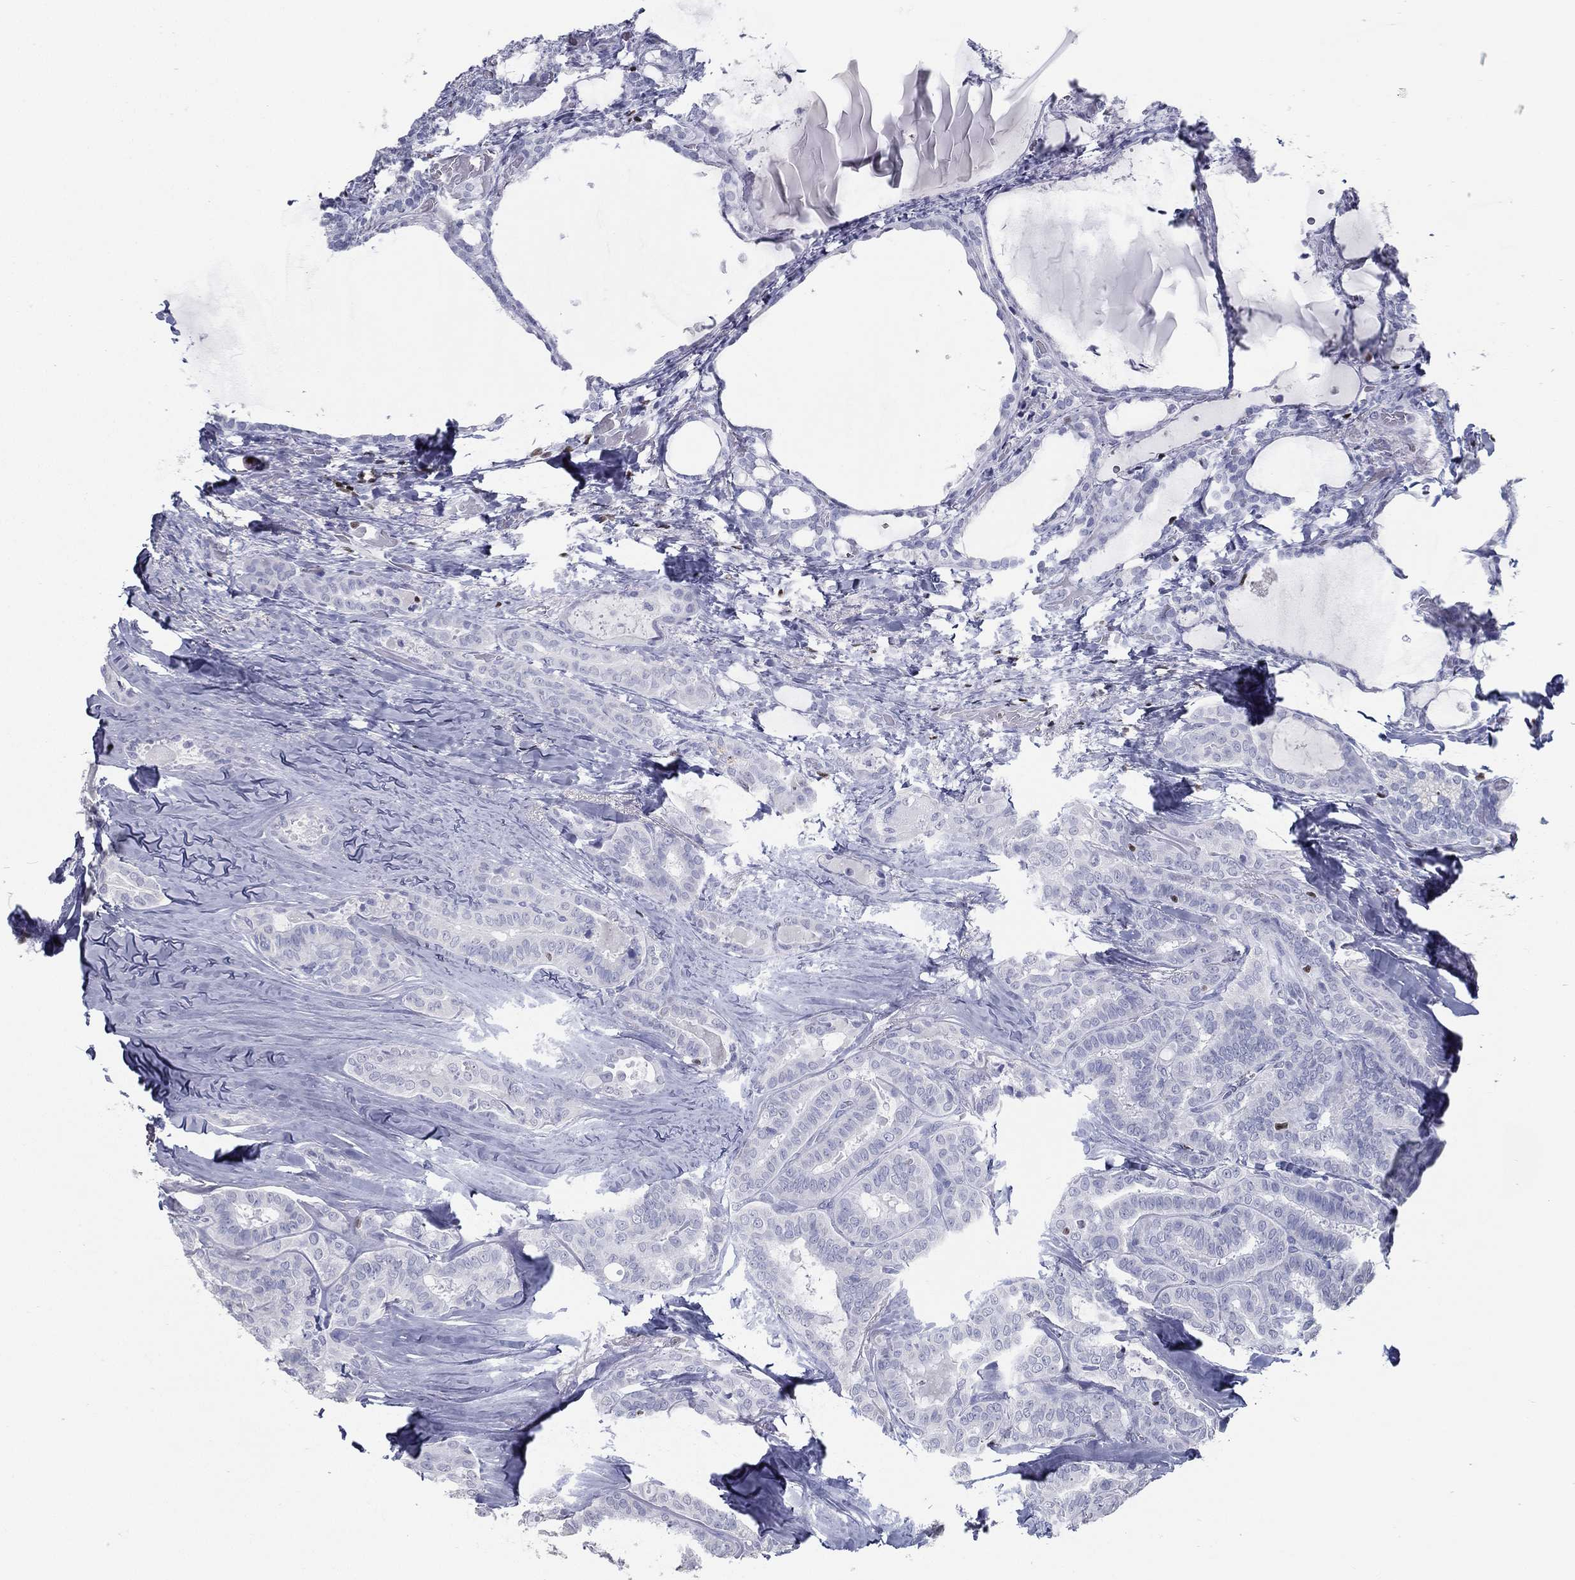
{"staining": {"intensity": "negative", "quantity": "none", "location": "none"}, "tissue": "thyroid cancer", "cell_type": "Tumor cells", "image_type": "cancer", "snomed": [{"axis": "morphology", "description": "Papillary adenocarcinoma, NOS"}, {"axis": "topography", "description": "Thyroid gland"}], "caption": "Immunohistochemical staining of human papillary adenocarcinoma (thyroid) displays no significant positivity in tumor cells.", "gene": "PYHIN1", "patient": {"sex": "female", "age": 39}}